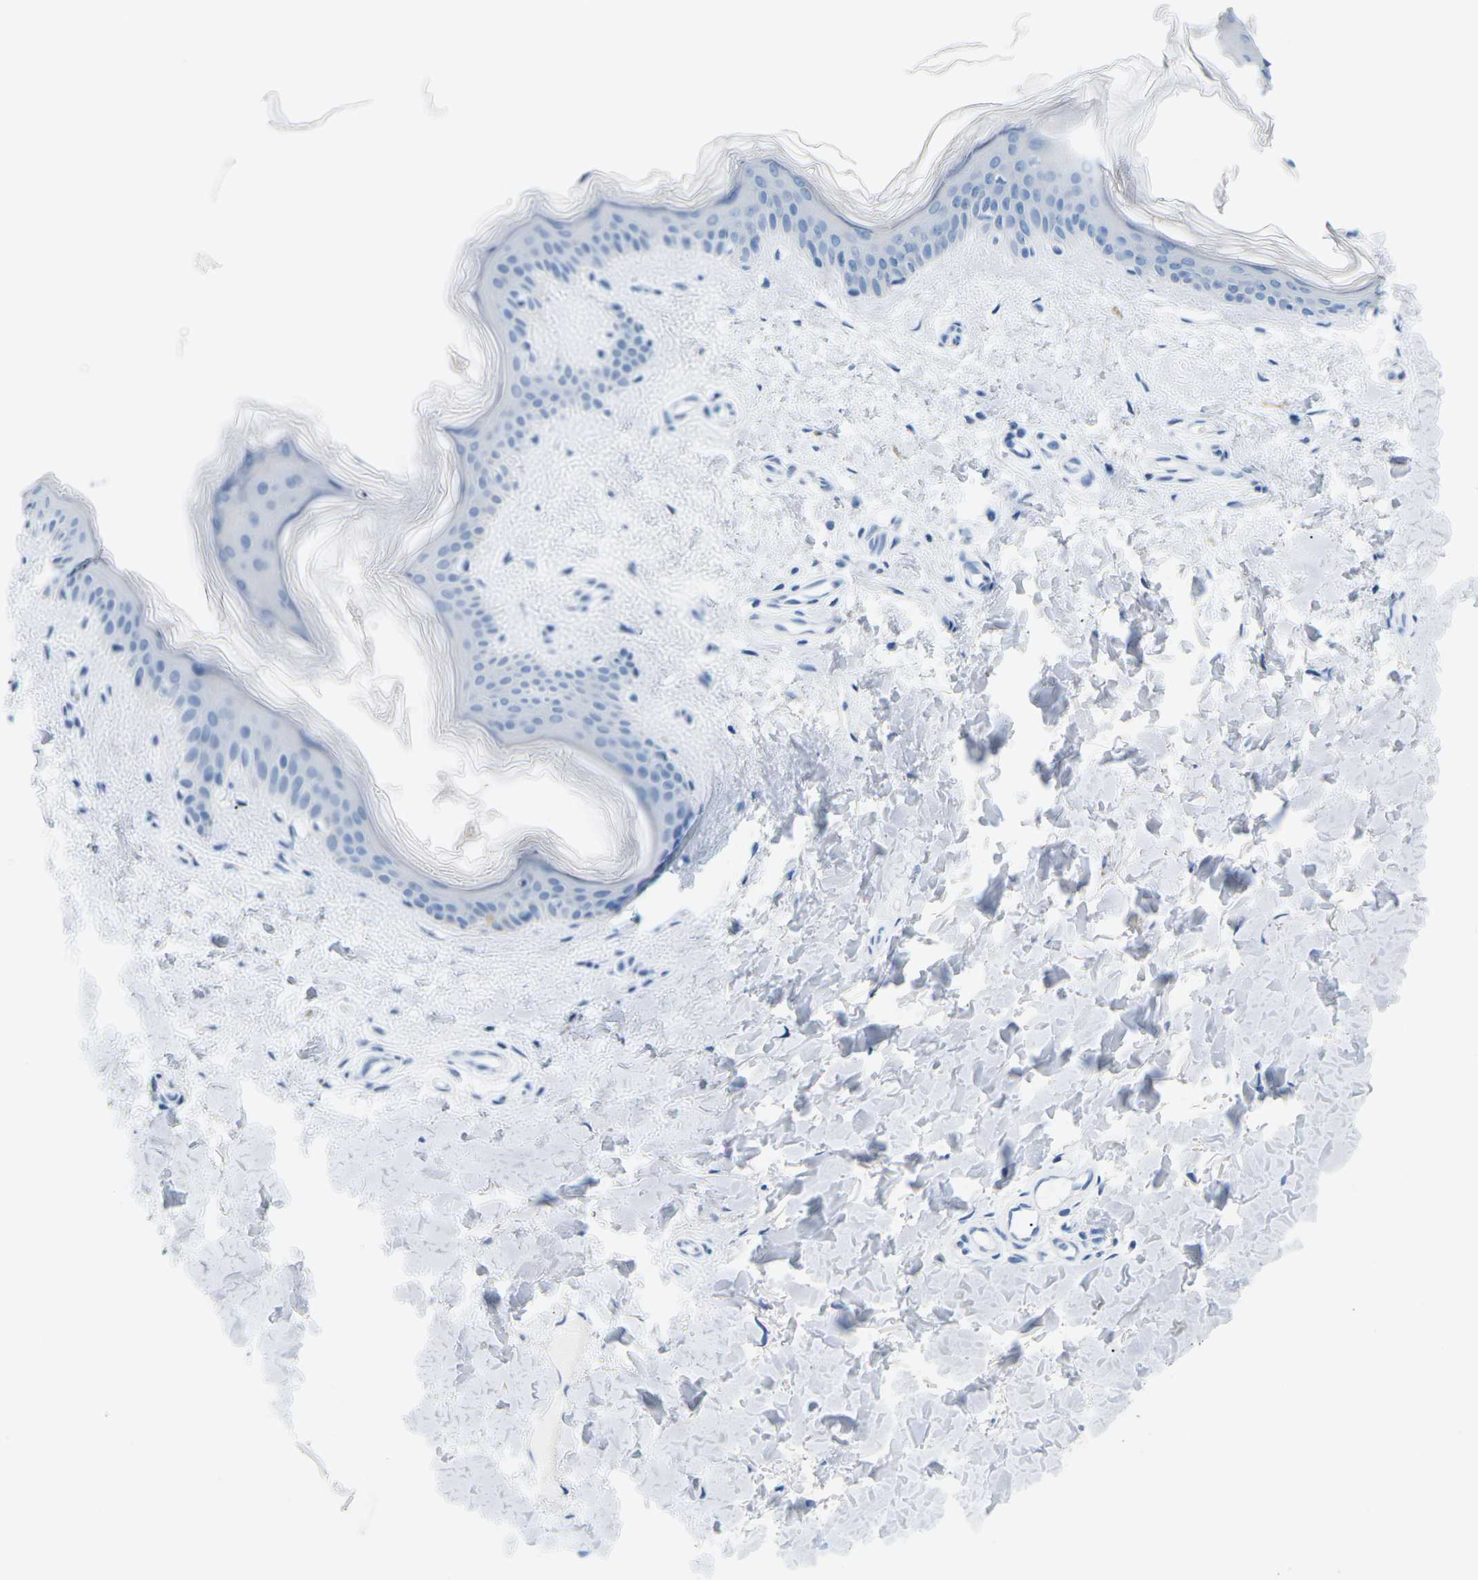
{"staining": {"intensity": "negative", "quantity": "none", "location": "none"}, "tissue": "skin", "cell_type": "Fibroblasts", "image_type": "normal", "snomed": [{"axis": "morphology", "description": "Normal tissue, NOS"}, {"axis": "topography", "description": "Skin"}], "caption": "High magnification brightfield microscopy of unremarkable skin stained with DAB (3,3'-diaminobenzidine) (brown) and counterstained with hematoxylin (blue): fibroblasts show no significant expression. (DAB (3,3'-diaminobenzidine) immunohistochemistry visualized using brightfield microscopy, high magnification).", "gene": "SLC12A1", "patient": {"sex": "female", "age": 41}}